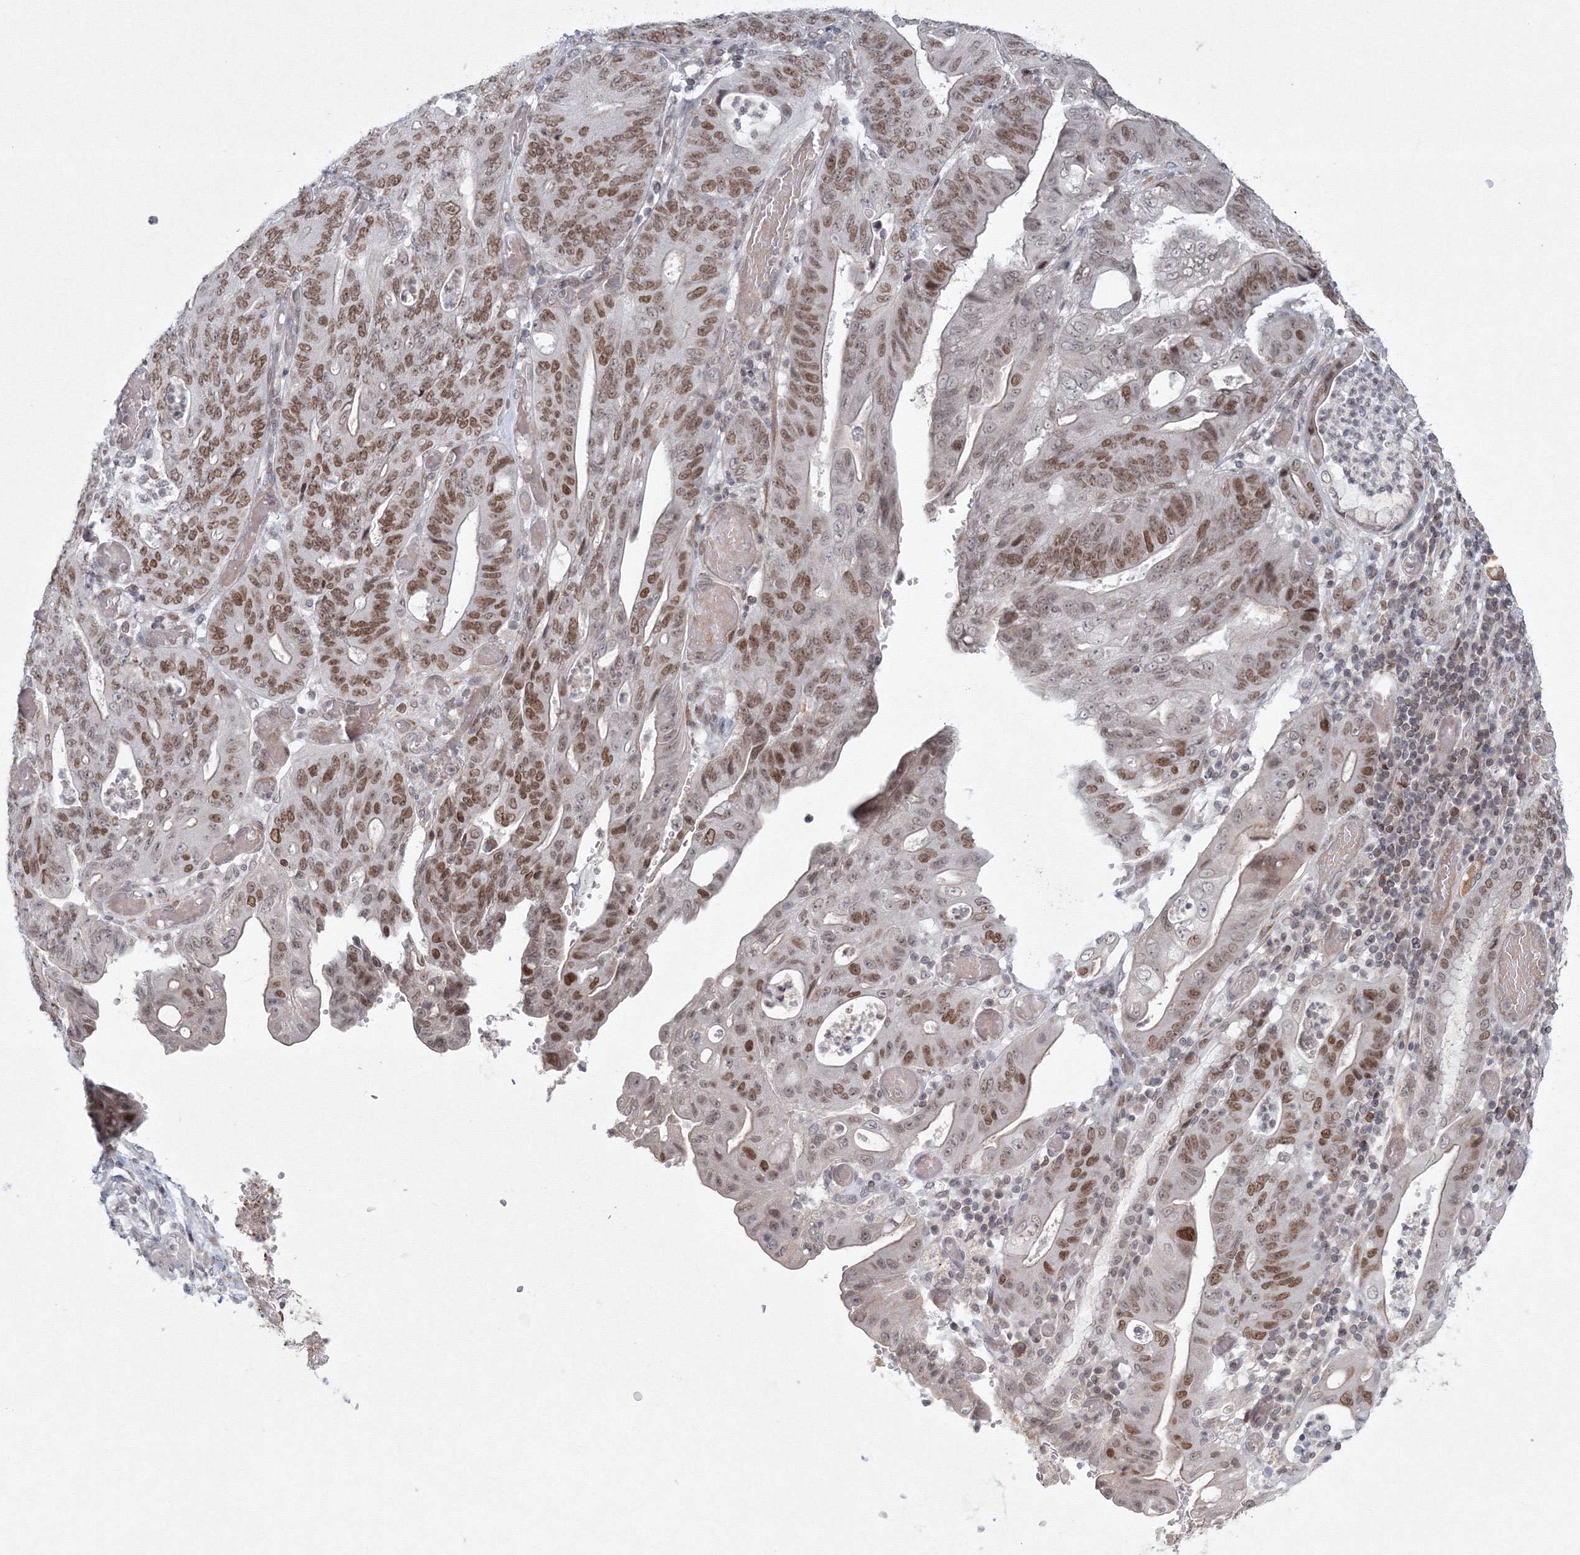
{"staining": {"intensity": "moderate", "quantity": ">75%", "location": "nuclear"}, "tissue": "stomach cancer", "cell_type": "Tumor cells", "image_type": "cancer", "snomed": [{"axis": "morphology", "description": "Adenocarcinoma, NOS"}, {"axis": "topography", "description": "Stomach"}], "caption": "Protein positivity by IHC shows moderate nuclear staining in about >75% of tumor cells in stomach cancer. The staining was performed using DAB, with brown indicating positive protein expression. Nuclei are stained blue with hematoxylin.", "gene": "KIF4A", "patient": {"sex": "female", "age": 73}}